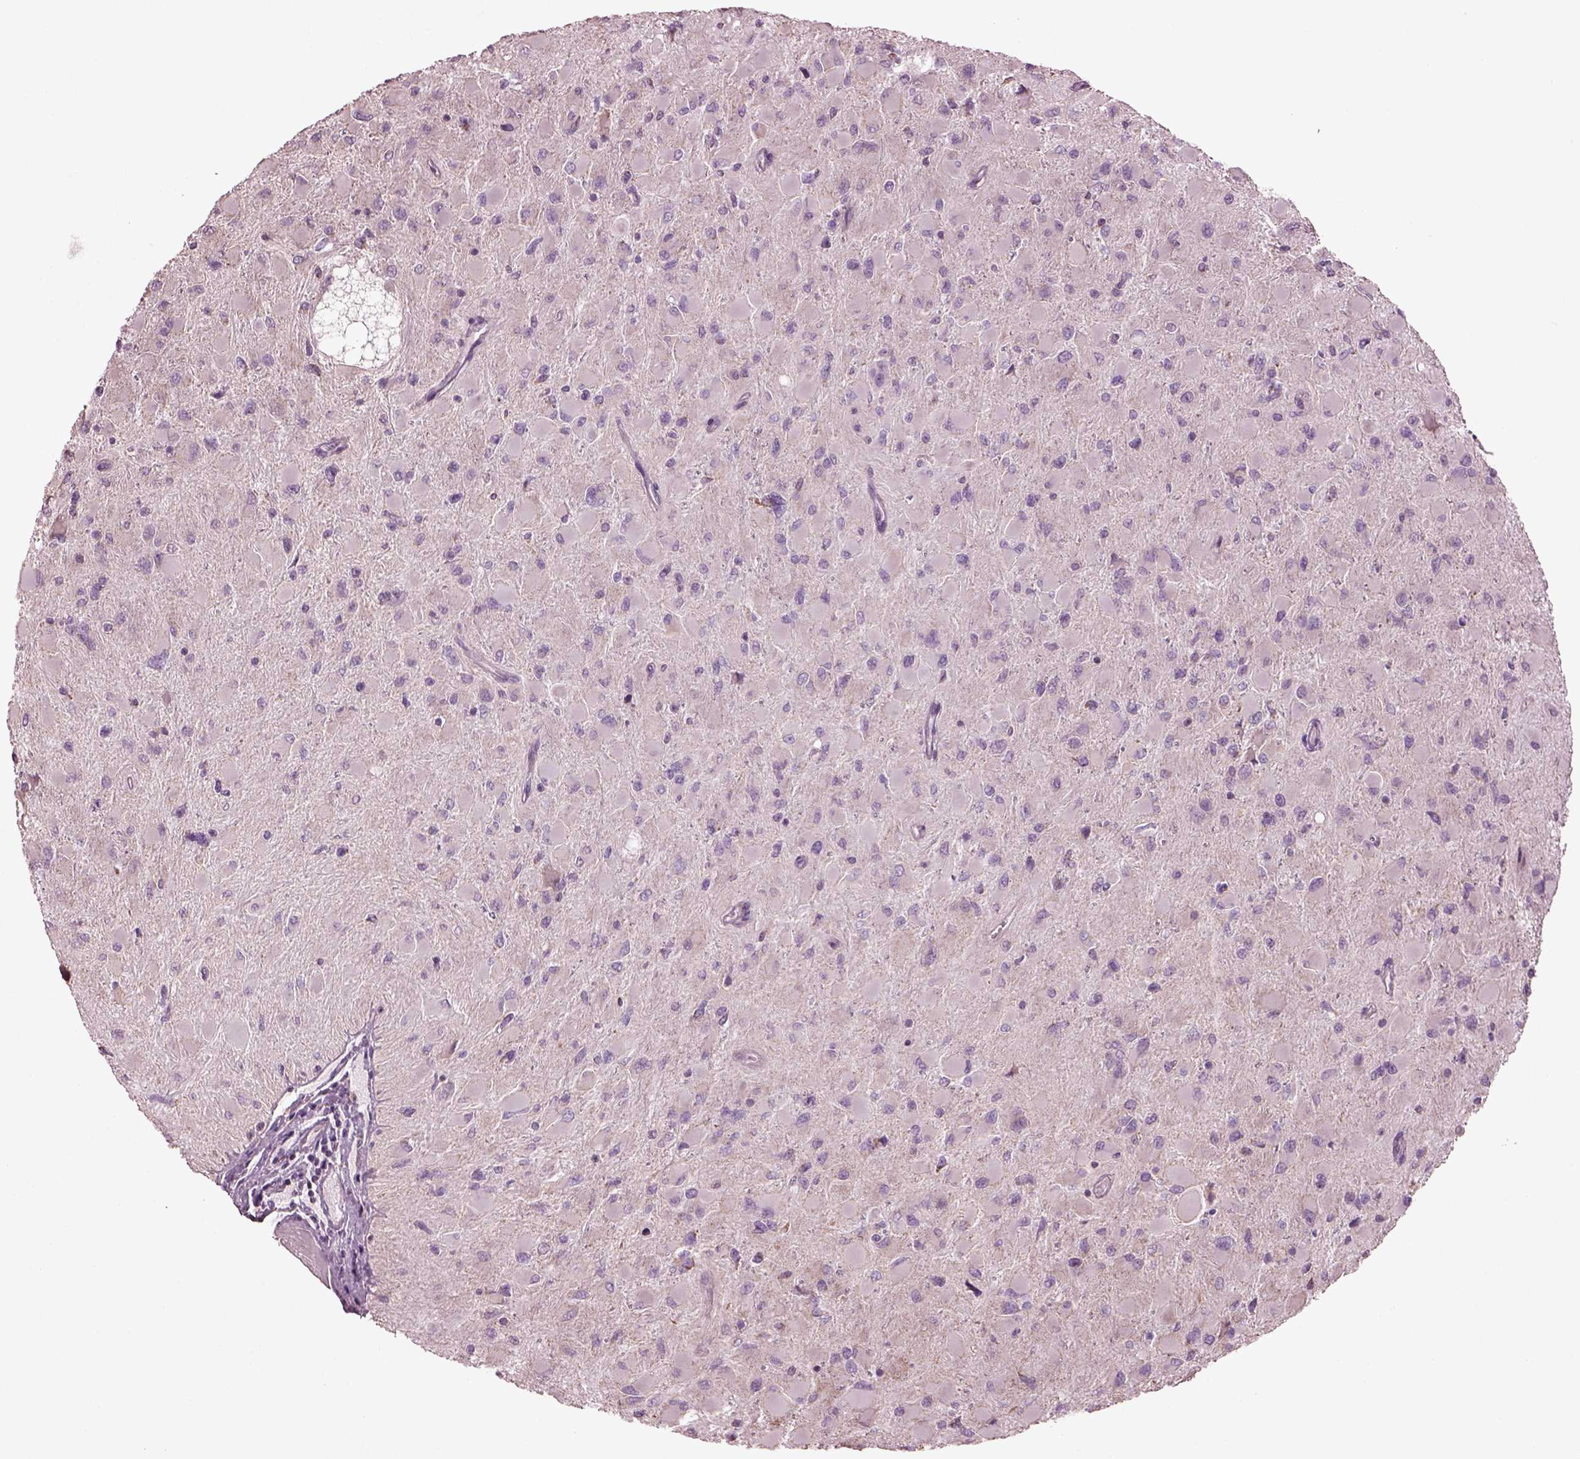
{"staining": {"intensity": "negative", "quantity": "none", "location": "none"}, "tissue": "glioma", "cell_type": "Tumor cells", "image_type": "cancer", "snomed": [{"axis": "morphology", "description": "Glioma, malignant, High grade"}, {"axis": "topography", "description": "Cerebral cortex"}], "caption": "The photomicrograph exhibits no staining of tumor cells in glioma. Nuclei are stained in blue.", "gene": "SPATA7", "patient": {"sex": "female", "age": 36}}